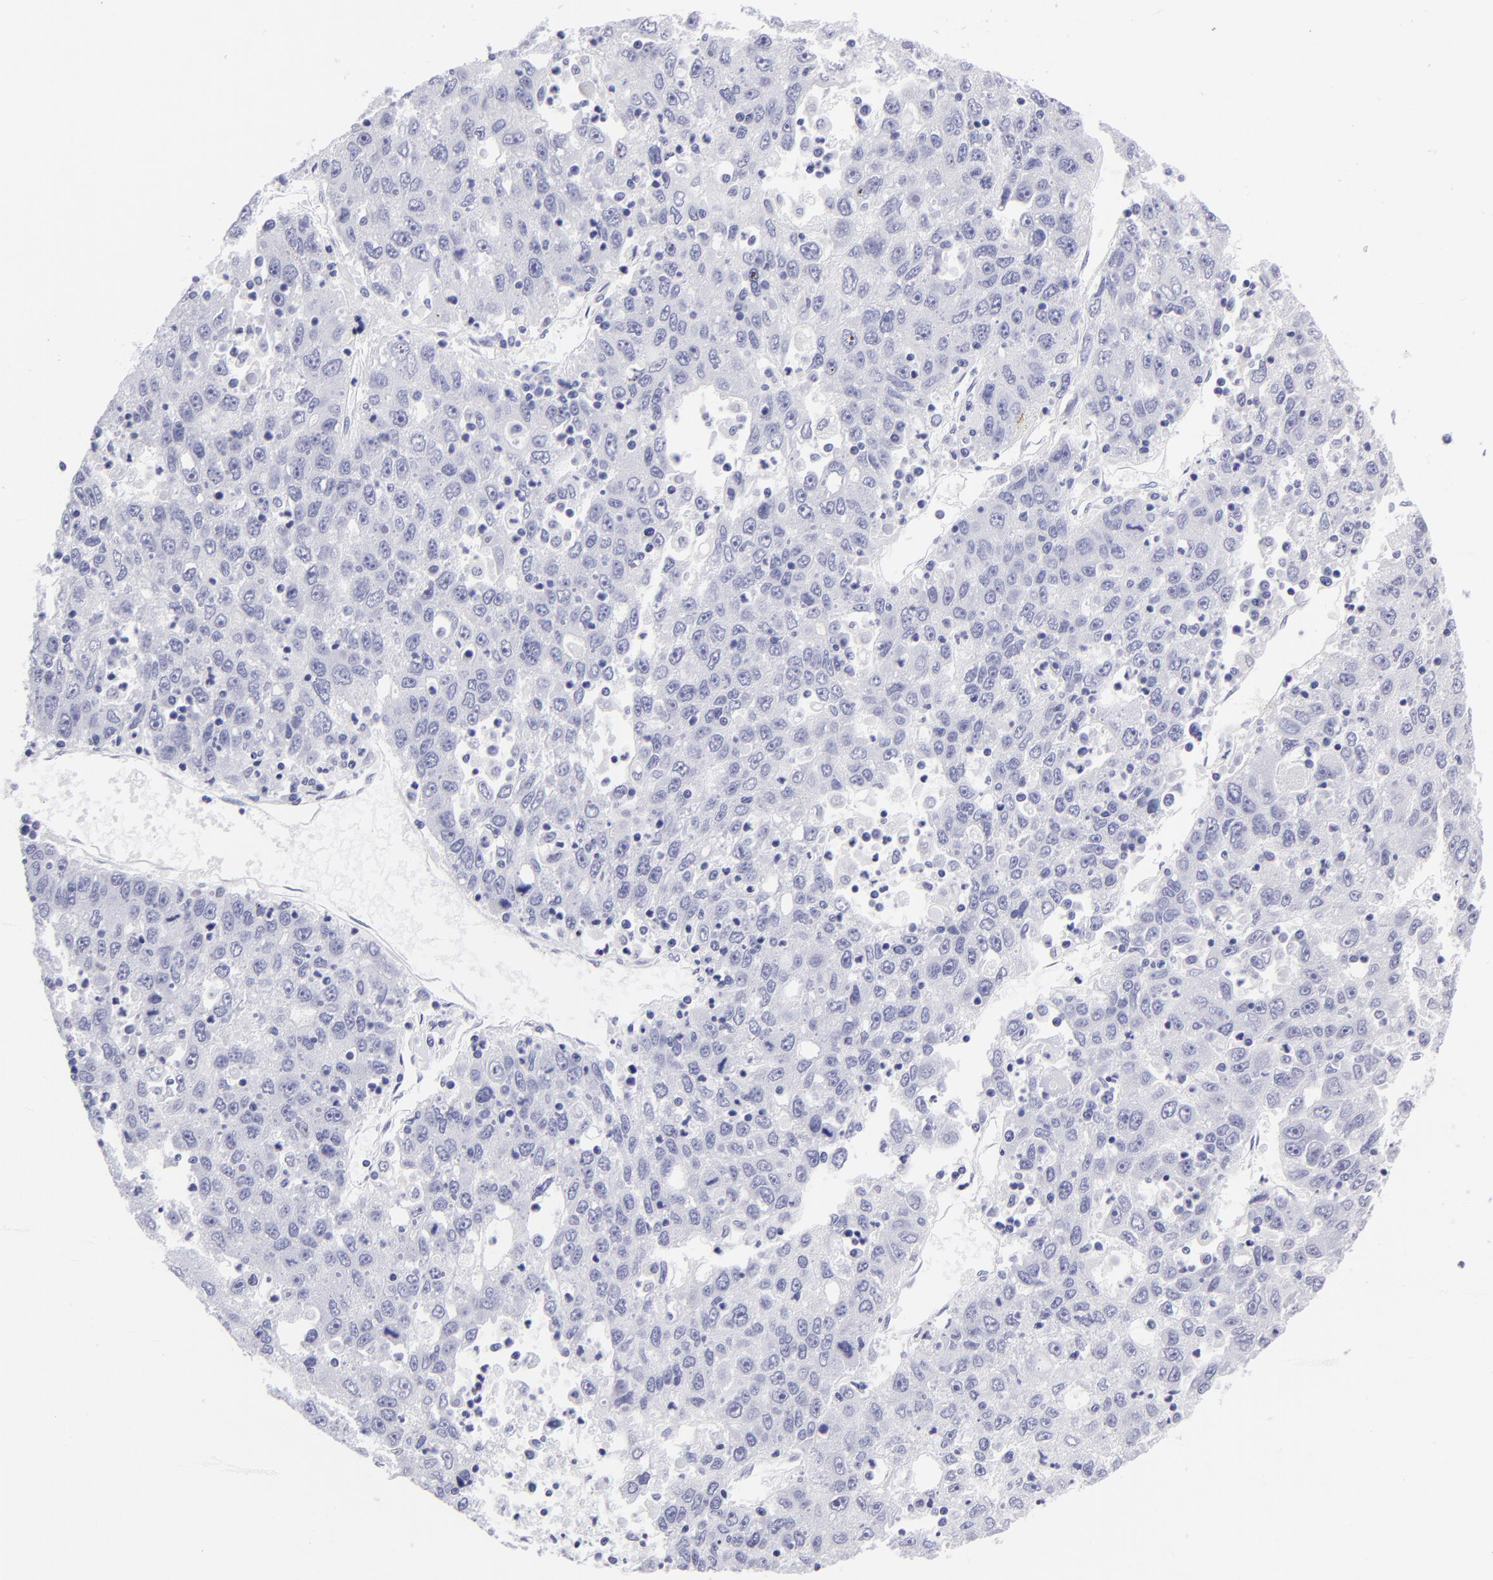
{"staining": {"intensity": "negative", "quantity": "none", "location": "none"}, "tissue": "liver cancer", "cell_type": "Tumor cells", "image_type": "cancer", "snomed": [{"axis": "morphology", "description": "Carcinoma, Hepatocellular, NOS"}, {"axis": "topography", "description": "Liver"}], "caption": "The image exhibits no staining of tumor cells in liver cancer.", "gene": "MITF", "patient": {"sex": "male", "age": 49}}